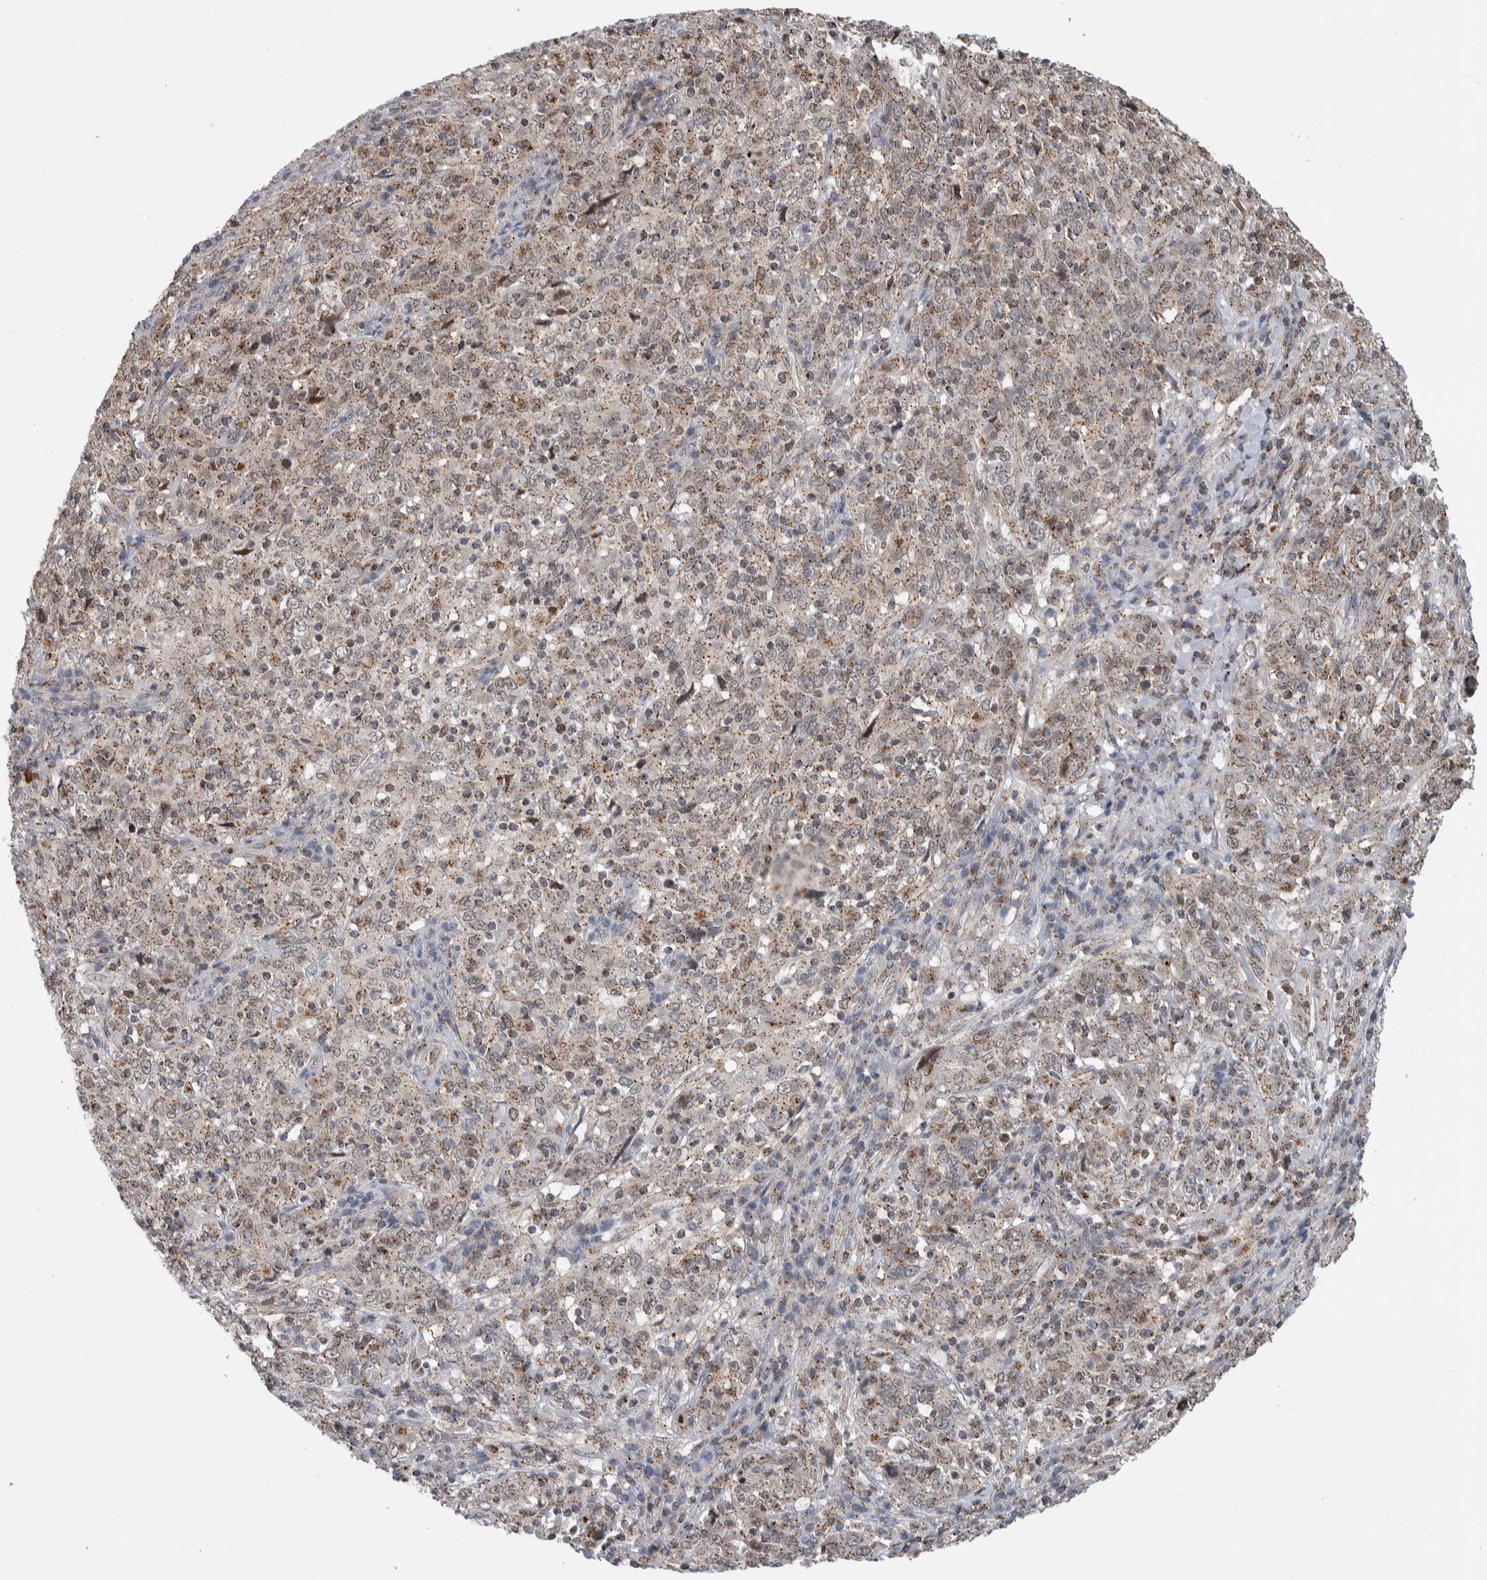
{"staining": {"intensity": "weak", "quantity": ">75%", "location": "cytoplasmic/membranous"}, "tissue": "cervical cancer", "cell_type": "Tumor cells", "image_type": "cancer", "snomed": [{"axis": "morphology", "description": "Squamous cell carcinoma, NOS"}, {"axis": "topography", "description": "Cervix"}], "caption": "There is low levels of weak cytoplasmic/membranous staining in tumor cells of cervical squamous cell carcinoma, as demonstrated by immunohistochemical staining (brown color).", "gene": "MSL1", "patient": {"sex": "female", "age": 46}}